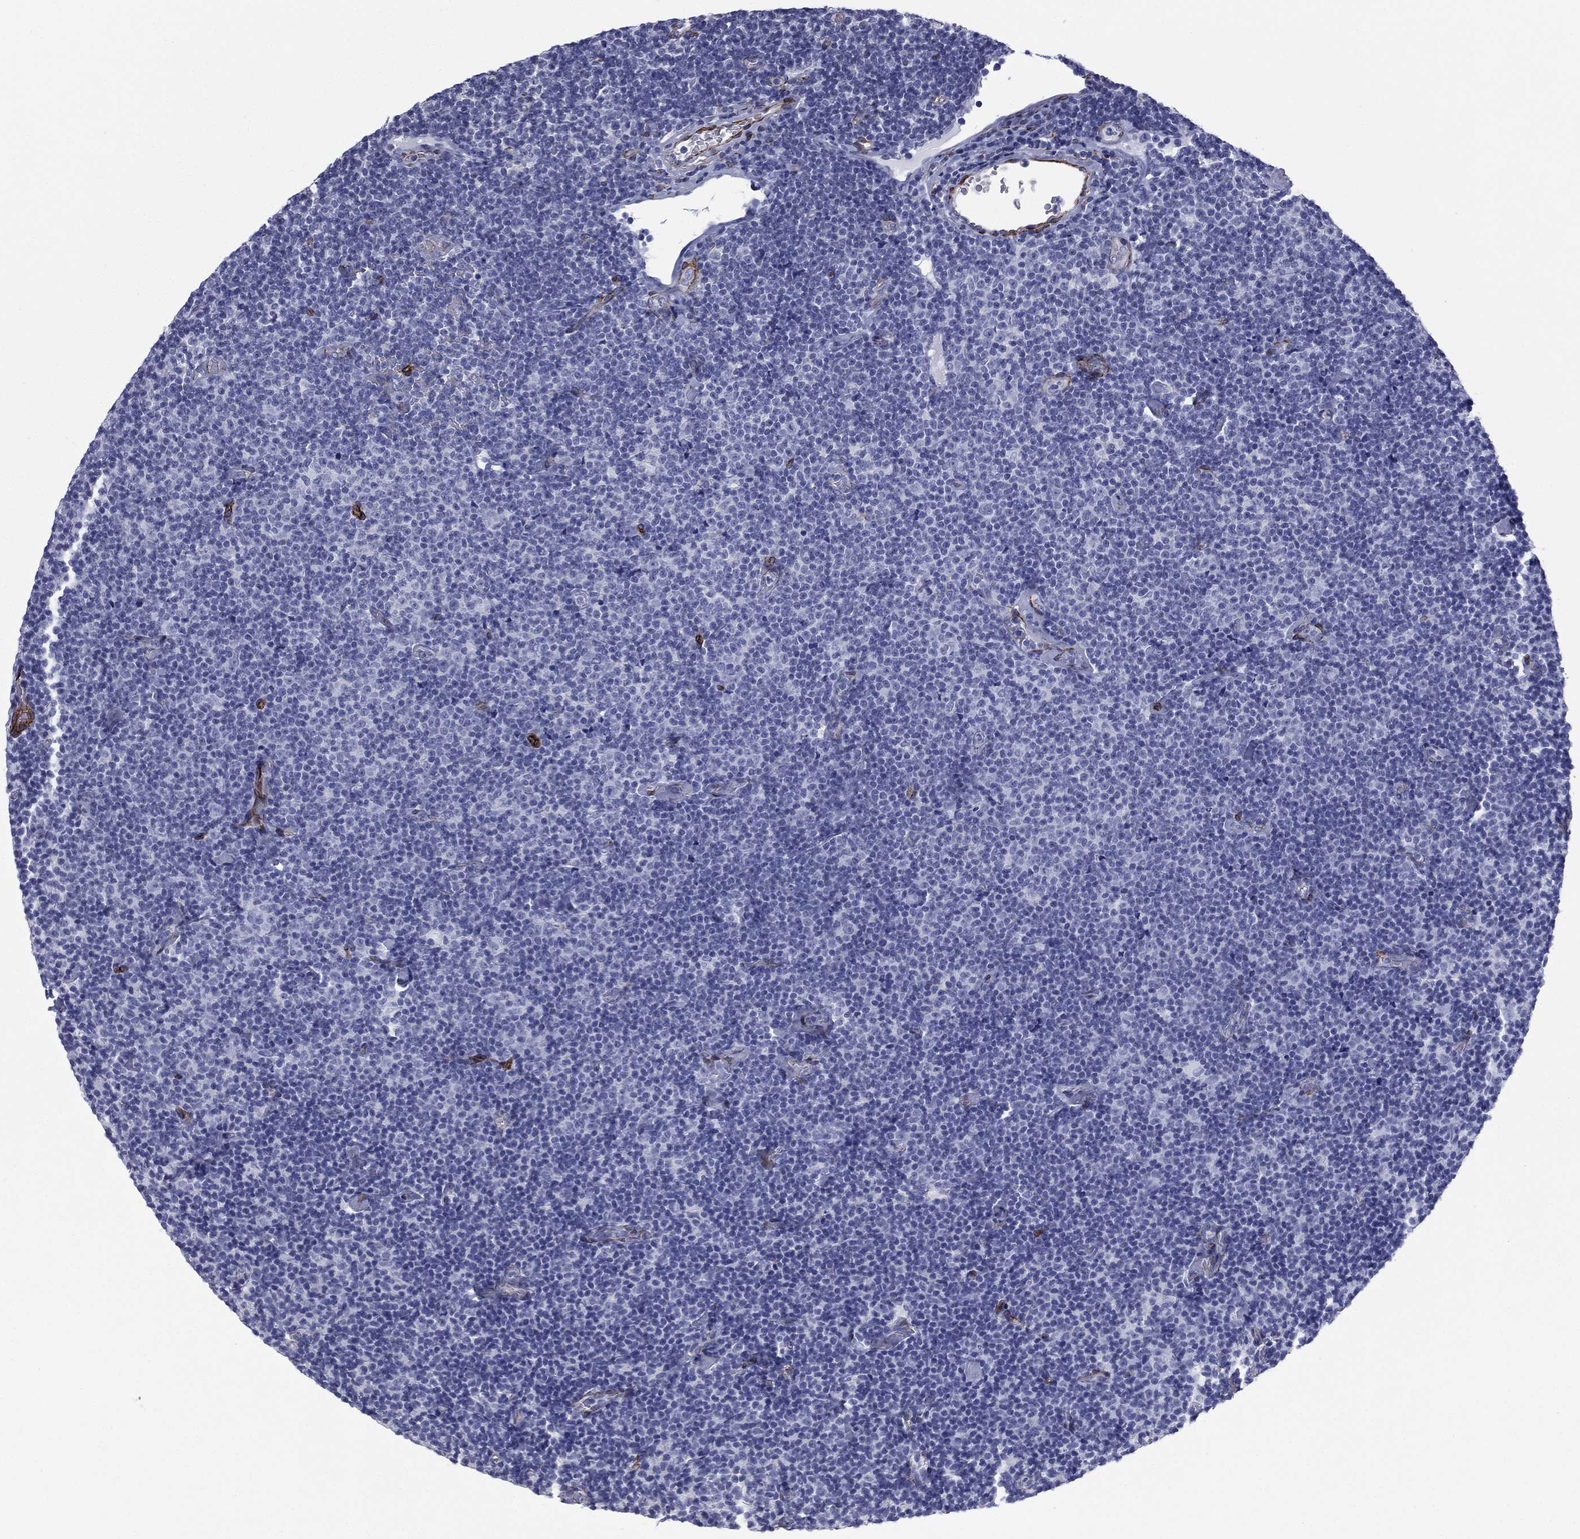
{"staining": {"intensity": "negative", "quantity": "none", "location": "none"}, "tissue": "lymphoma", "cell_type": "Tumor cells", "image_type": "cancer", "snomed": [{"axis": "morphology", "description": "Malignant lymphoma, non-Hodgkin's type, Low grade"}, {"axis": "topography", "description": "Lymph node"}], "caption": "Tumor cells show no significant protein positivity in lymphoma.", "gene": "CAVIN3", "patient": {"sex": "male", "age": 81}}